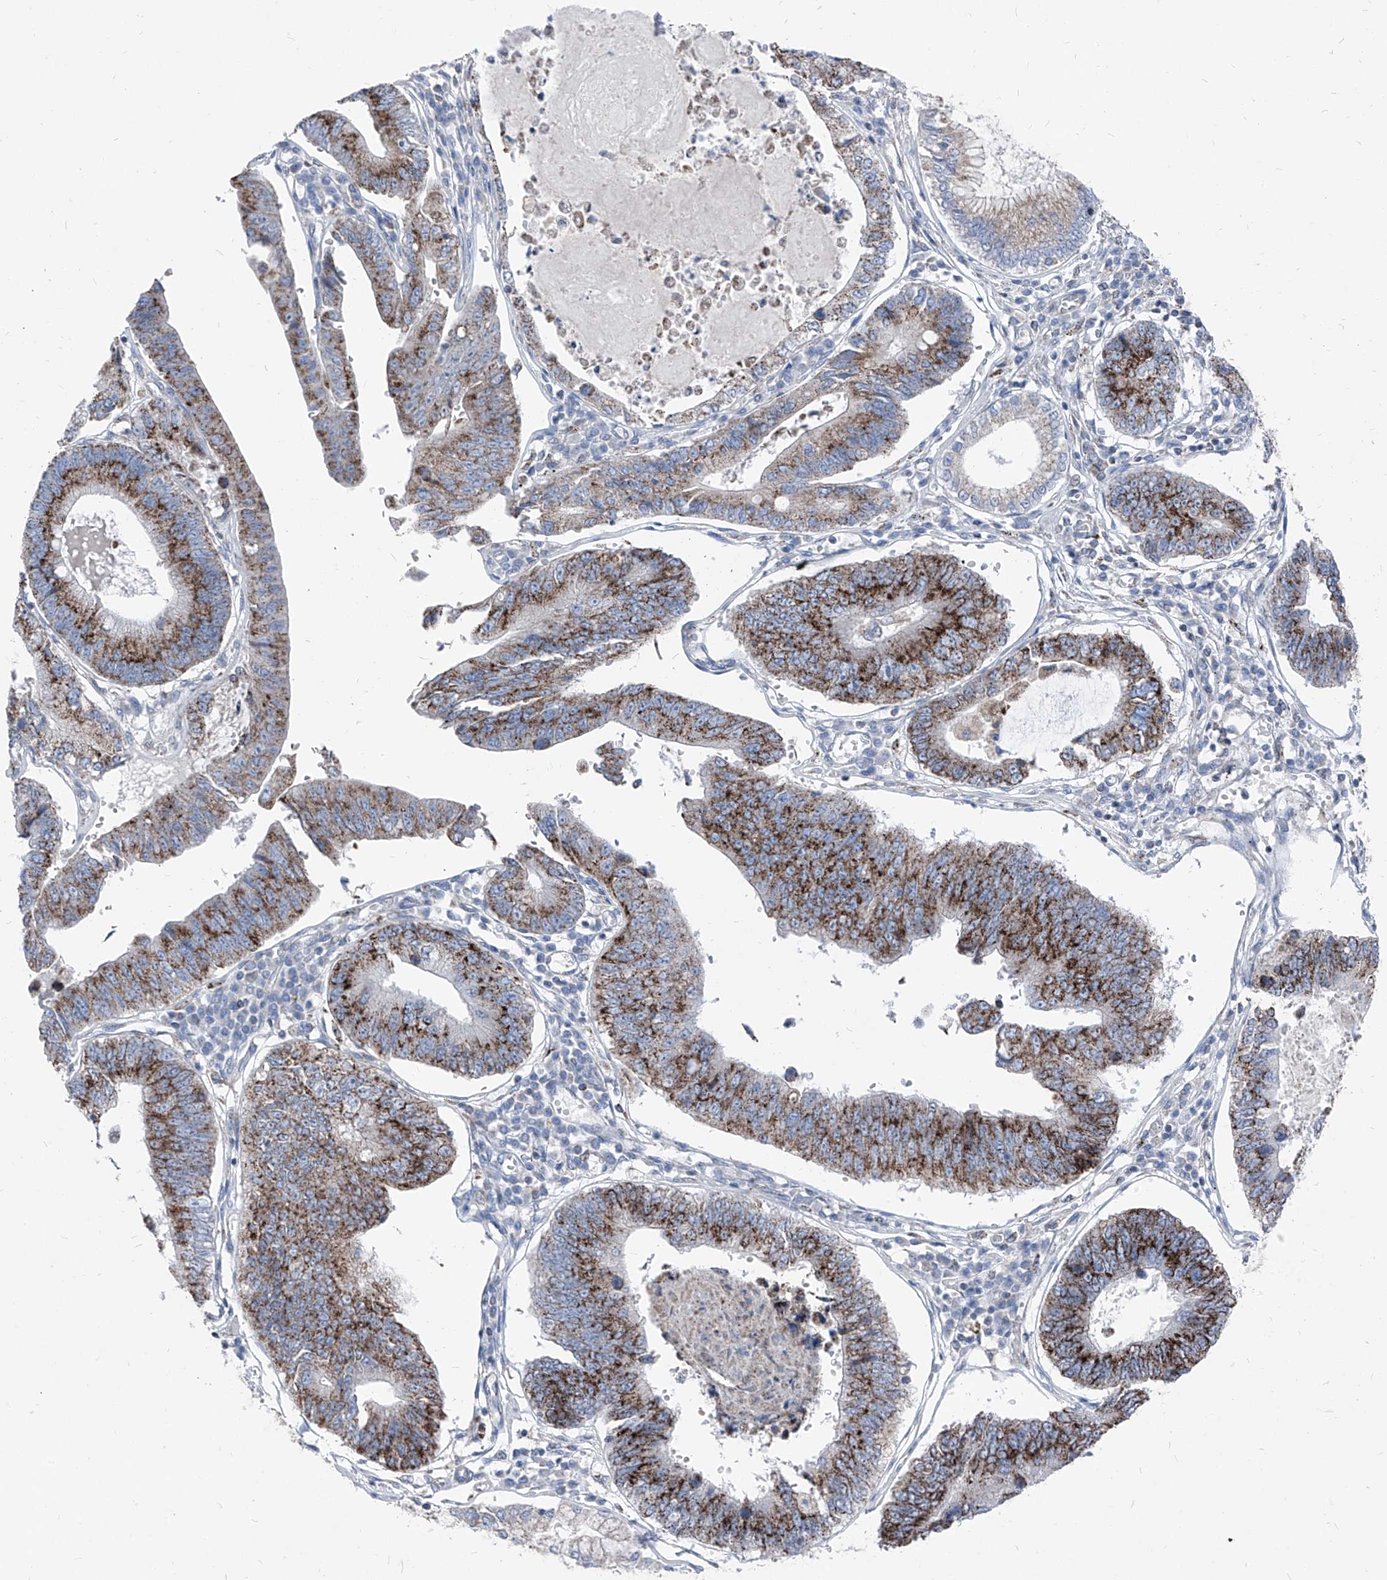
{"staining": {"intensity": "strong", "quantity": ">75%", "location": "cytoplasmic/membranous"}, "tissue": "stomach cancer", "cell_type": "Tumor cells", "image_type": "cancer", "snomed": [{"axis": "morphology", "description": "Adenocarcinoma, NOS"}, {"axis": "topography", "description": "Stomach"}], "caption": "IHC of adenocarcinoma (stomach) displays high levels of strong cytoplasmic/membranous positivity in approximately >75% of tumor cells. (Stains: DAB in brown, nuclei in blue, Microscopy: brightfield microscopy at high magnification).", "gene": "AGPS", "patient": {"sex": "male", "age": 59}}